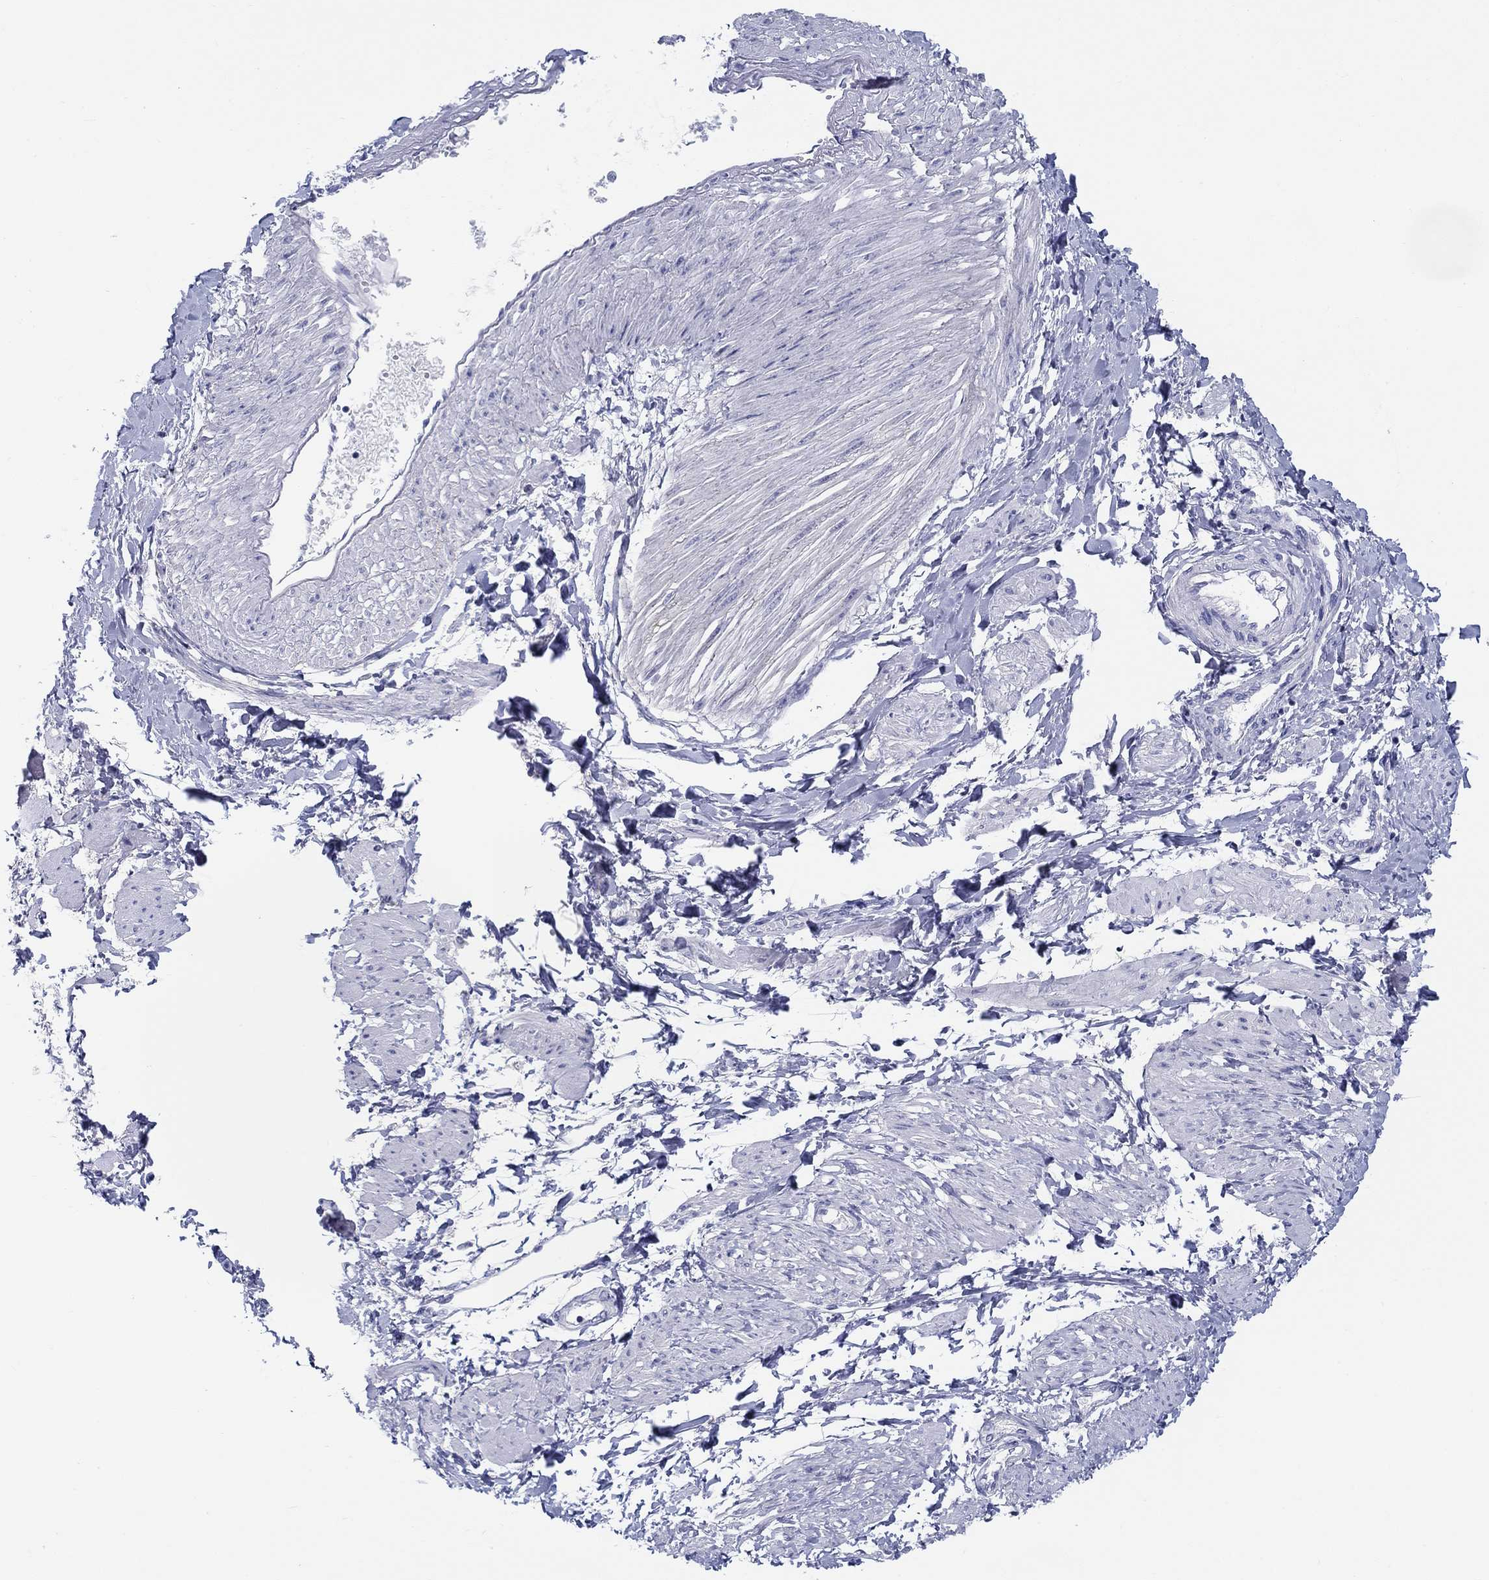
{"staining": {"intensity": "negative", "quantity": "none", "location": "none"}, "tissue": "smooth muscle", "cell_type": "Smooth muscle cells", "image_type": "normal", "snomed": [{"axis": "morphology", "description": "Normal tissue, NOS"}, {"axis": "topography", "description": "Smooth muscle"}, {"axis": "topography", "description": "Uterus"}], "caption": "High power microscopy micrograph of an immunohistochemistry (IHC) image of unremarkable smooth muscle, revealing no significant positivity in smooth muscle cells. (DAB immunohistochemistry with hematoxylin counter stain).", "gene": "HAPLN4", "patient": {"sex": "female", "age": 39}}